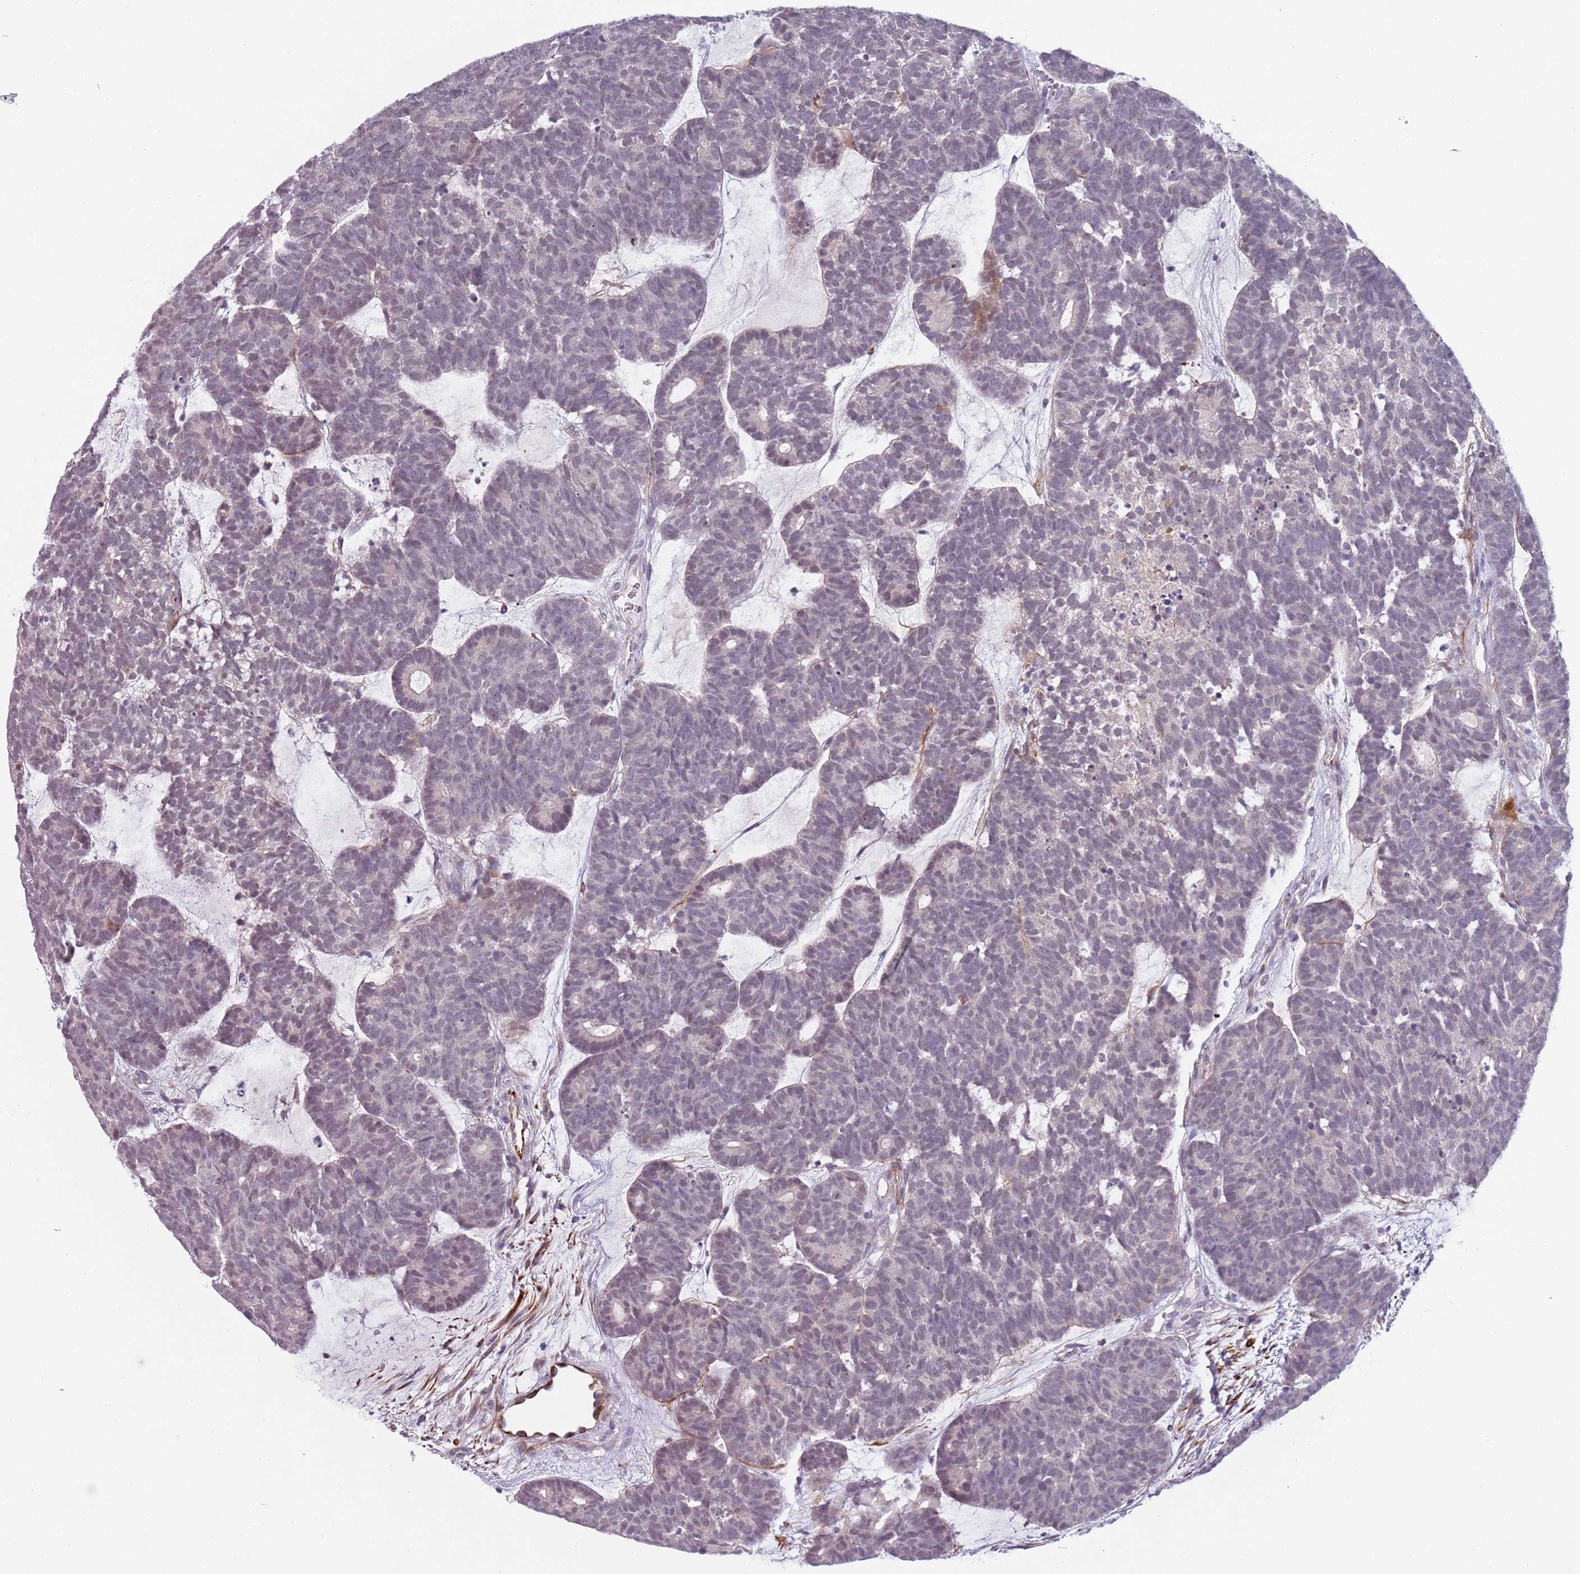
{"staining": {"intensity": "negative", "quantity": "none", "location": "none"}, "tissue": "head and neck cancer", "cell_type": "Tumor cells", "image_type": "cancer", "snomed": [{"axis": "morphology", "description": "Adenocarcinoma, NOS"}, {"axis": "topography", "description": "Head-Neck"}], "caption": "Immunohistochemical staining of human head and neck adenocarcinoma shows no significant staining in tumor cells. Brightfield microscopy of immunohistochemistry (IHC) stained with DAB (brown) and hematoxylin (blue), captured at high magnification.", "gene": "NBPF3", "patient": {"sex": "female", "age": 81}}